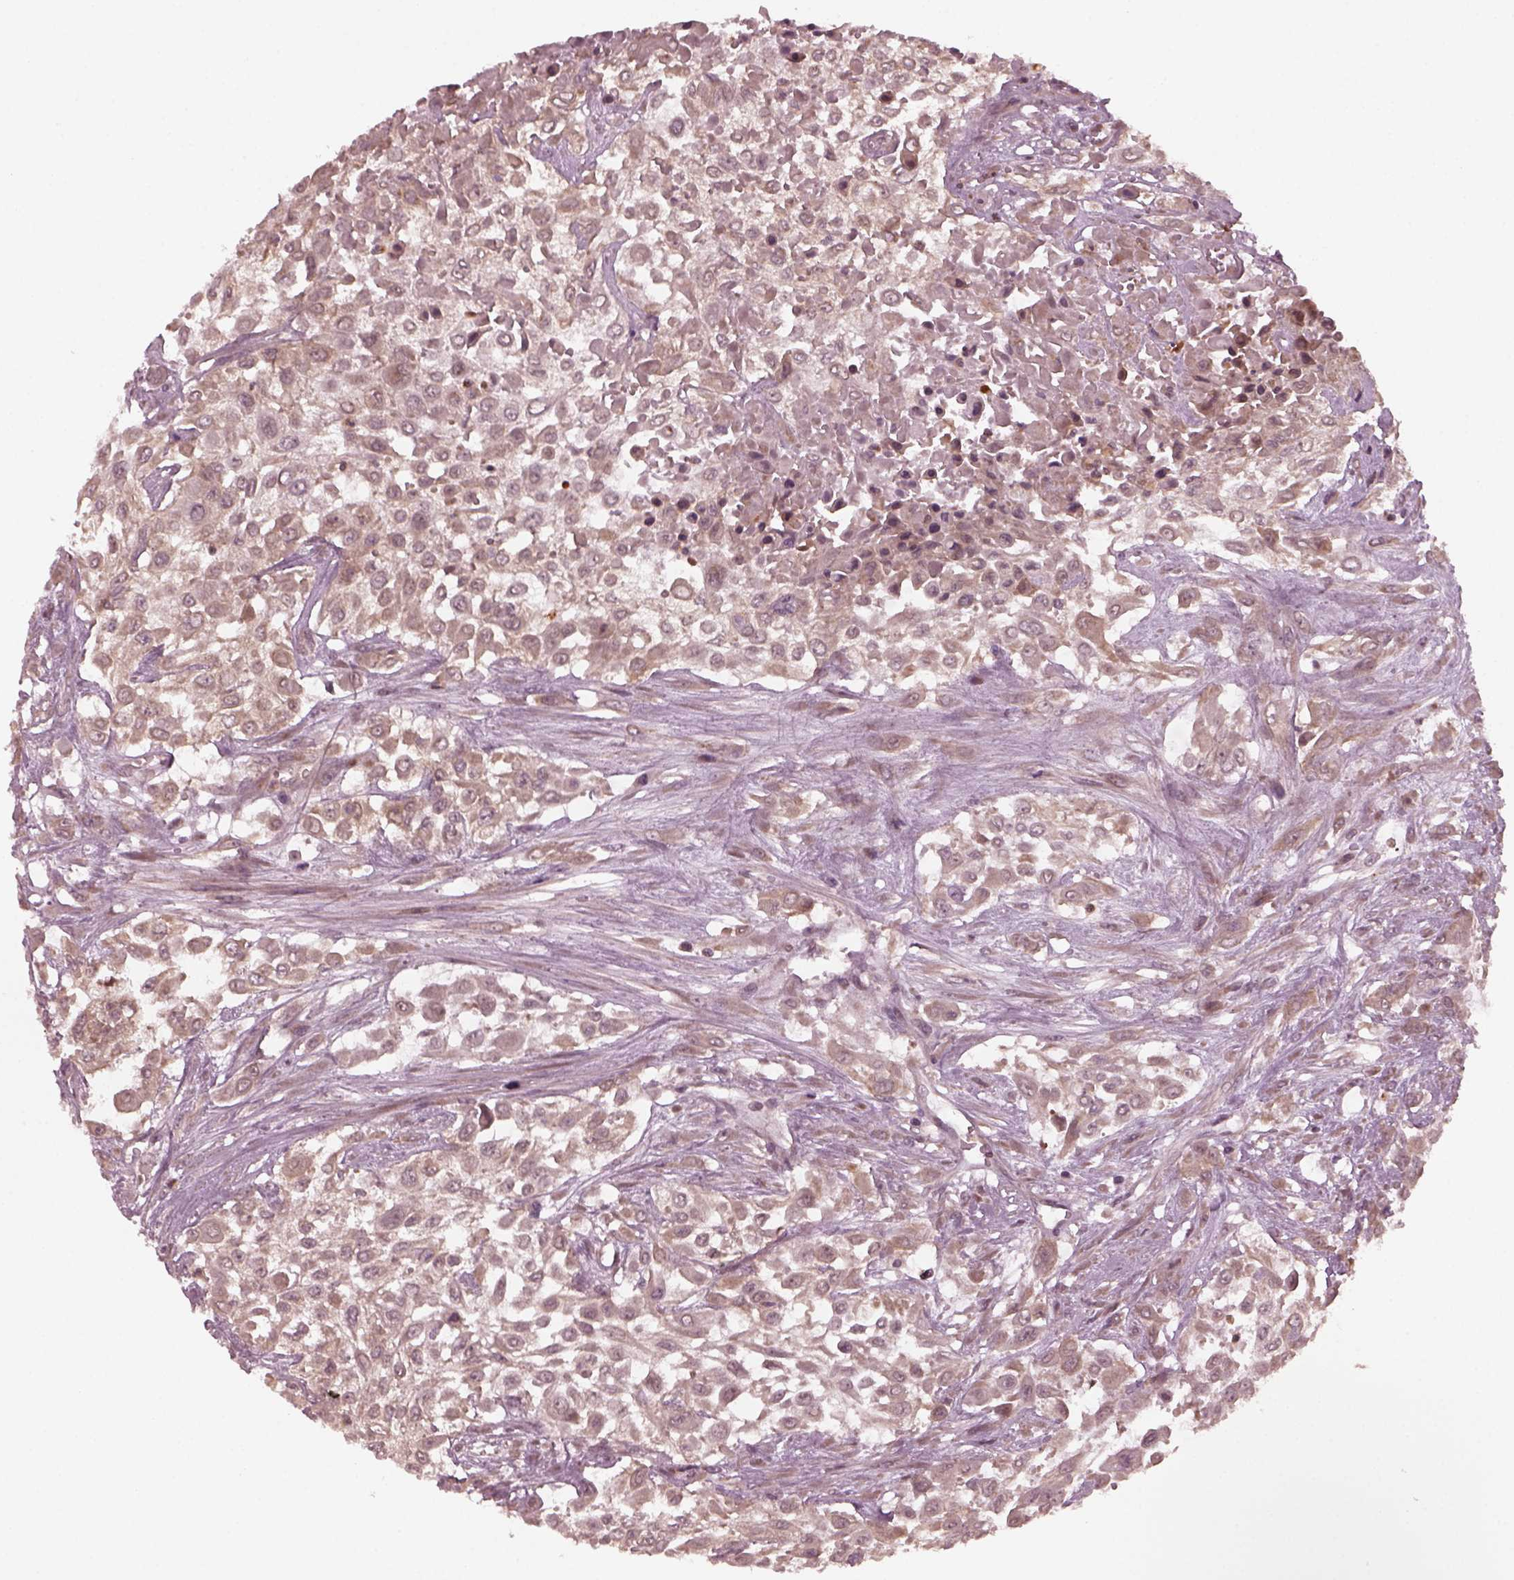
{"staining": {"intensity": "weak", "quantity": "25%-75%", "location": "cytoplasmic/membranous"}, "tissue": "urothelial cancer", "cell_type": "Tumor cells", "image_type": "cancer", "snomed": [{"axis": "morphology", "description": "Urothelial carcinoma, High grade"}, {"axis": "topography", "description": "Urinary bladder"}], "caption": "About 25%-75% of tumor cells in human high-grade urothelial carcinoma show weak cytoplasmic/membranous protein positivity as visualized by brown immunohistochemical staining.", "gene": "FAF2", "patient": {"sex": "male", "age": 57}}